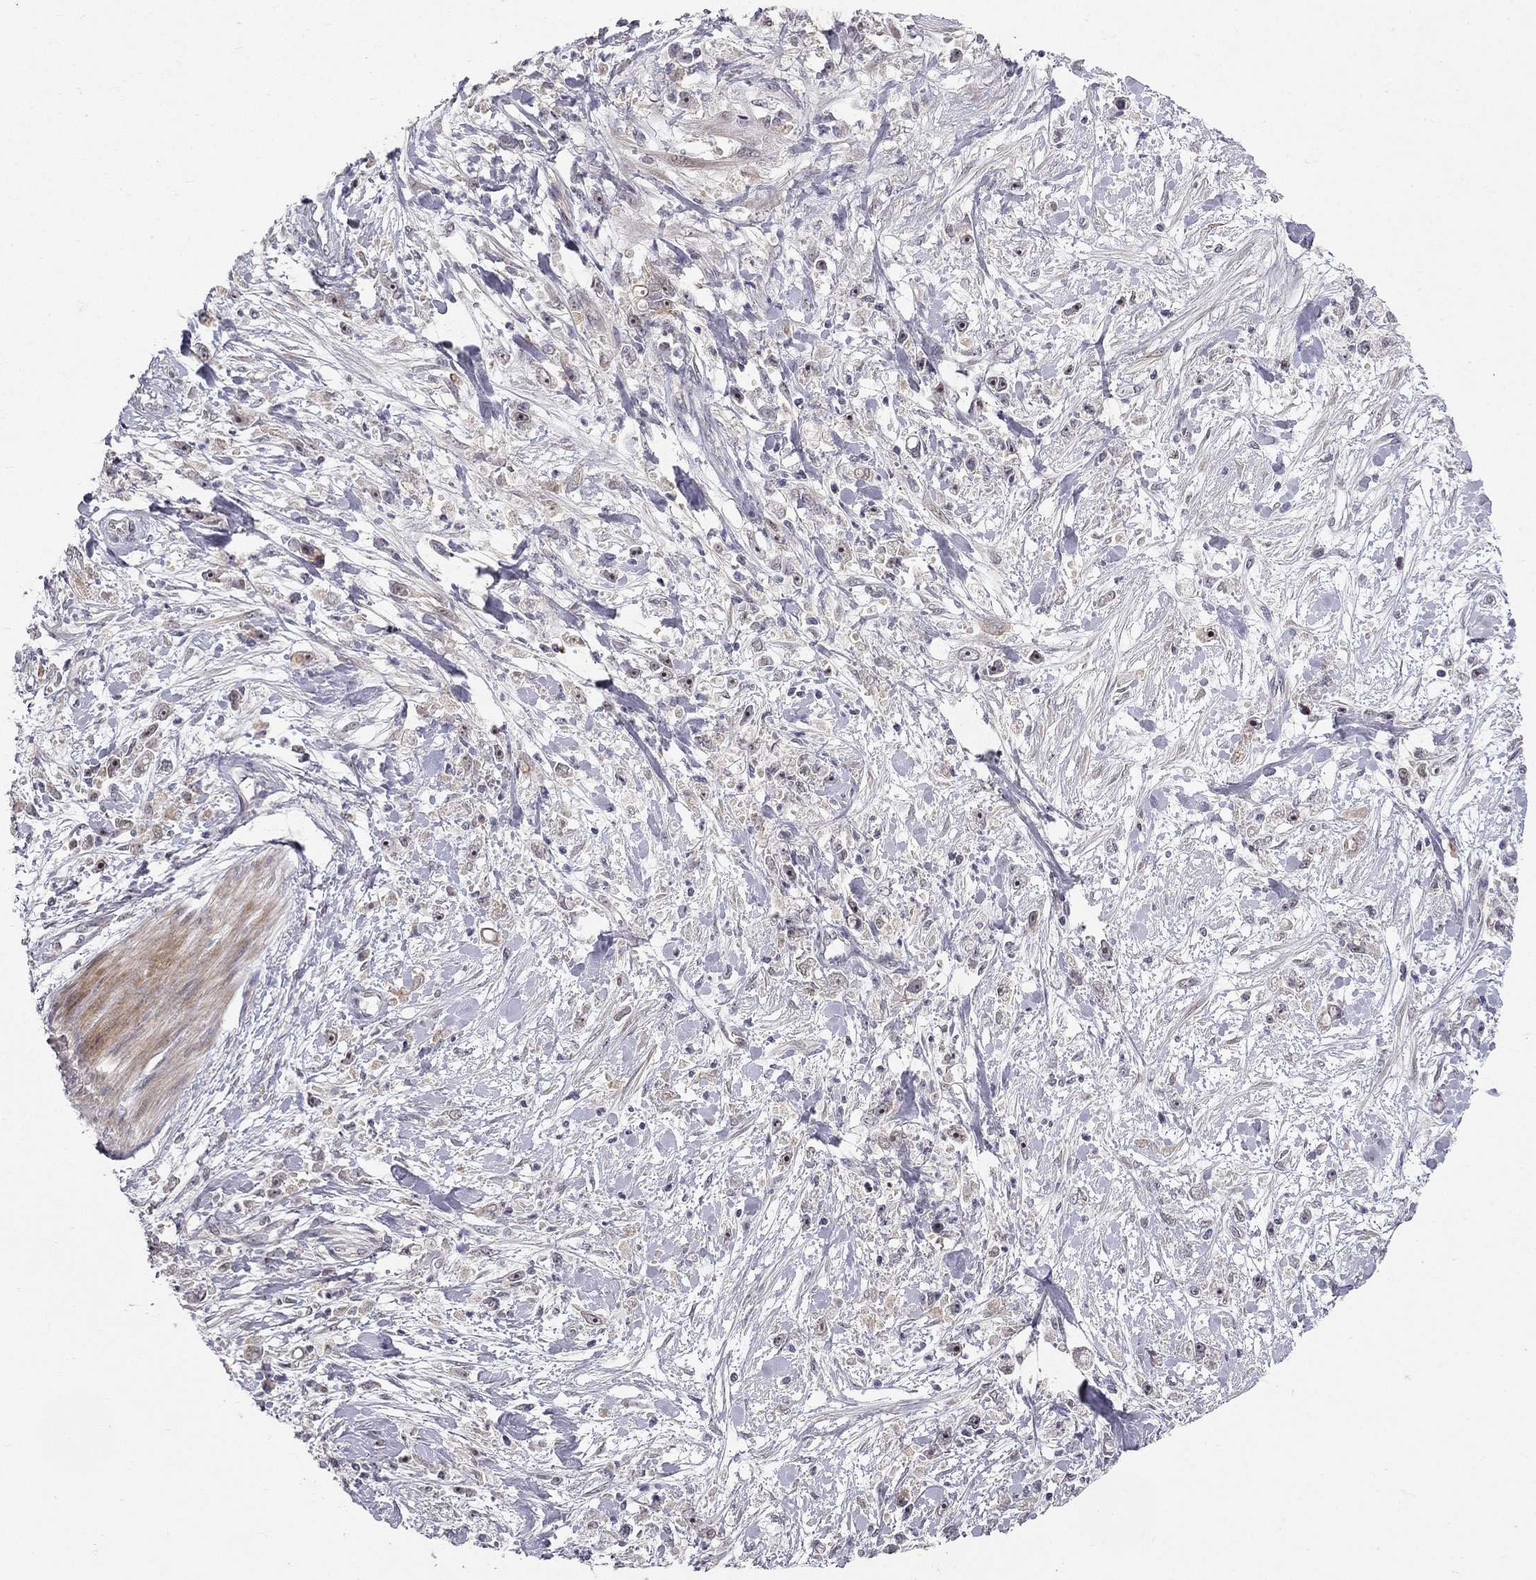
{"staining": {"intensity": "negative", "quantity": "none", "location": "none"}, "tissue": "stomach cancer", "cell_type": "Tumor cells", "image_type": "cancer", "snomed": [{"axis": "morphology", "description": "Adenocarcinoma, NOS"}, {"axis": "topography", "description": "Stomach"}], "caption": "Tumor cells show no significant protein positivity in adenocarcinoma (stomach).", "gene": "STXBP6", "patient": {"sex": "female", "age": 59}}